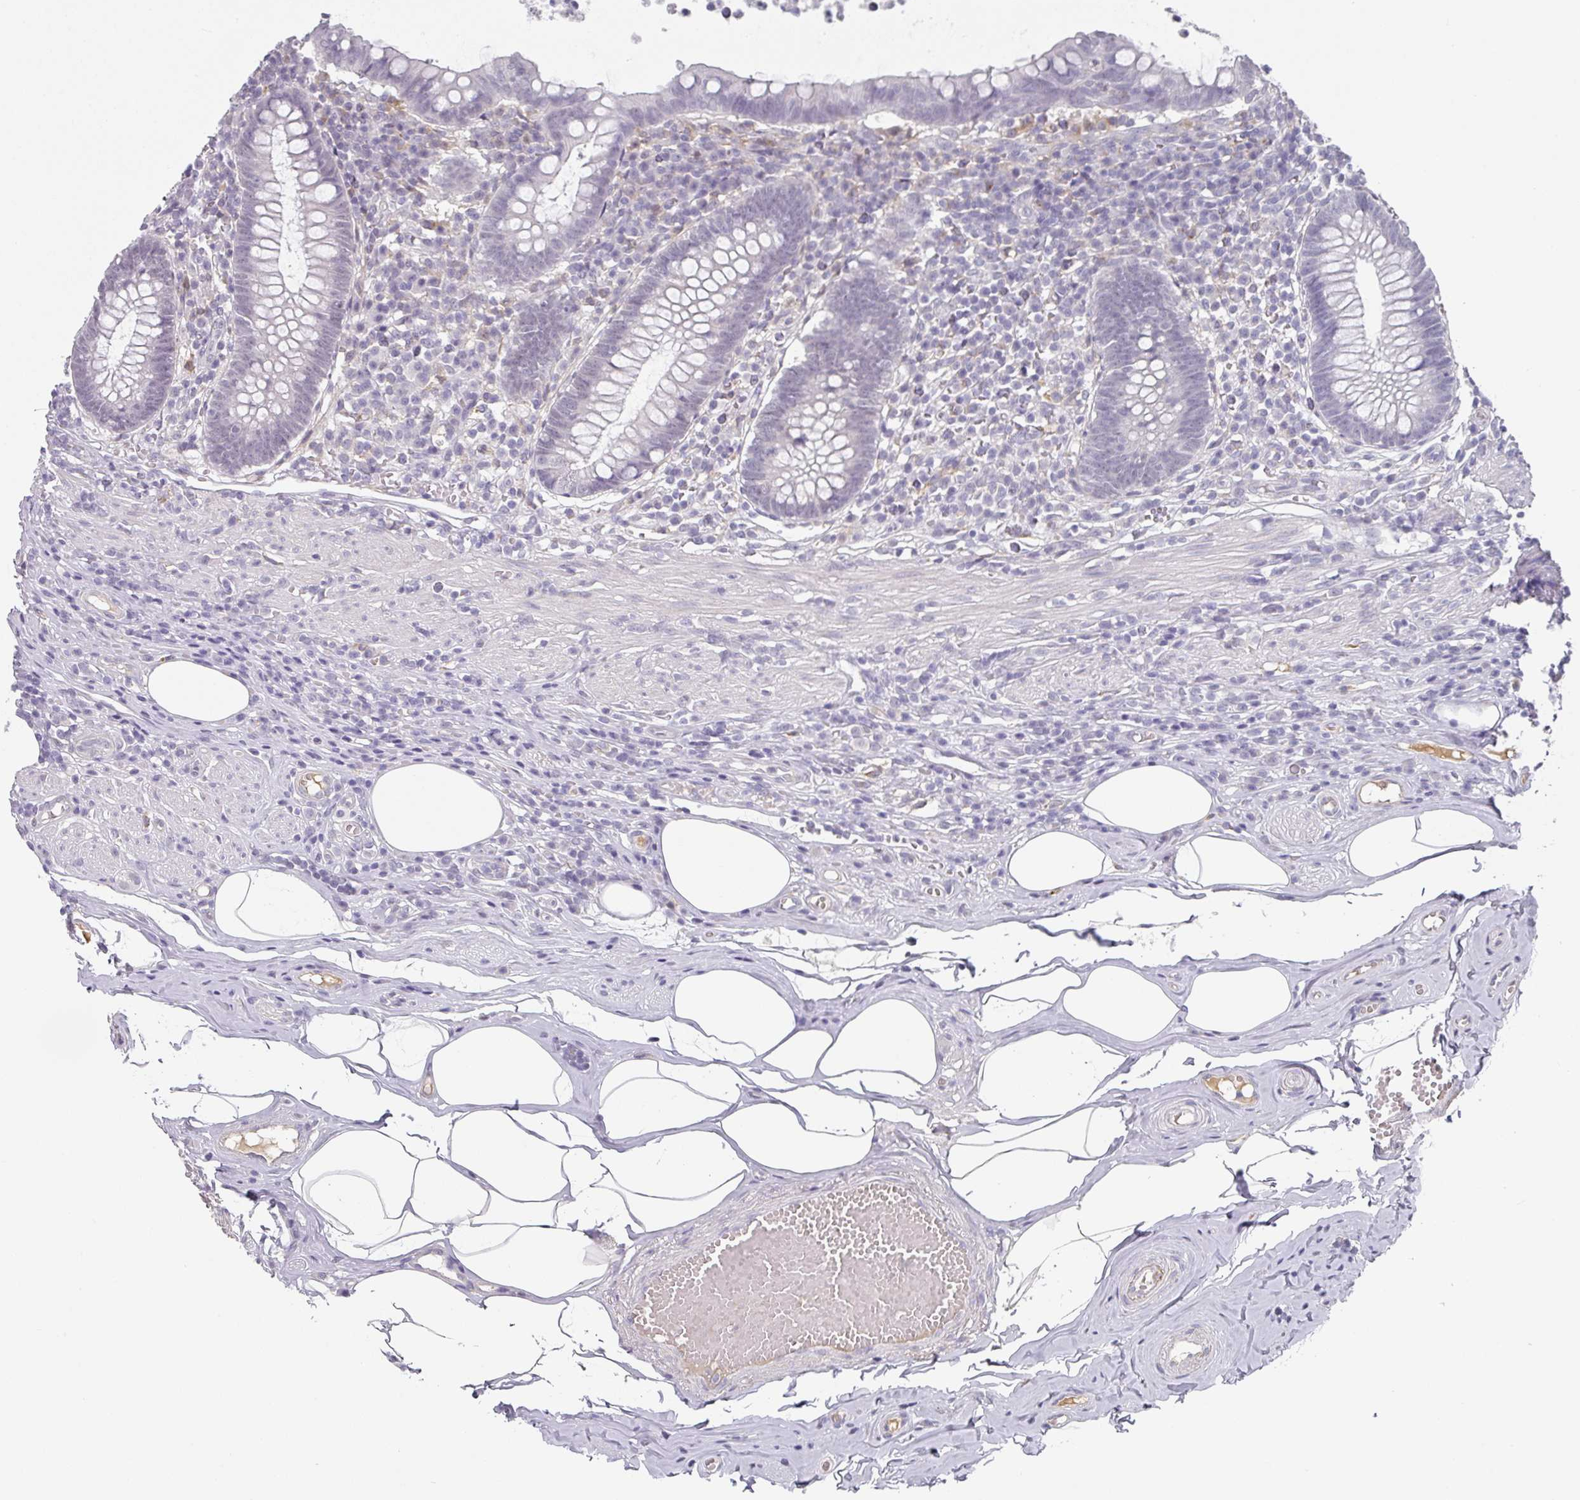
{"staining": {"intensity": "weak", "quantity": "<25%", "location": "cytoplasmic/membranous"}, "tissue": "appendix", "cell_type": "Glandular cells", "image_type": "normal", "snomed": [{"axis": "morphology", "description": "Normal tissue, NOS"}, {"axis": "topography", "description": "Appendix"}], "caption": "Glandular cells are negative for brown protein staining in unremarkable appendix. (DAB immunohistochemistry (IHC) visualized using brightfield microscopy, high magnification).", "gene": "C1QB", "patient": {"sex": "female", "age": 56}}